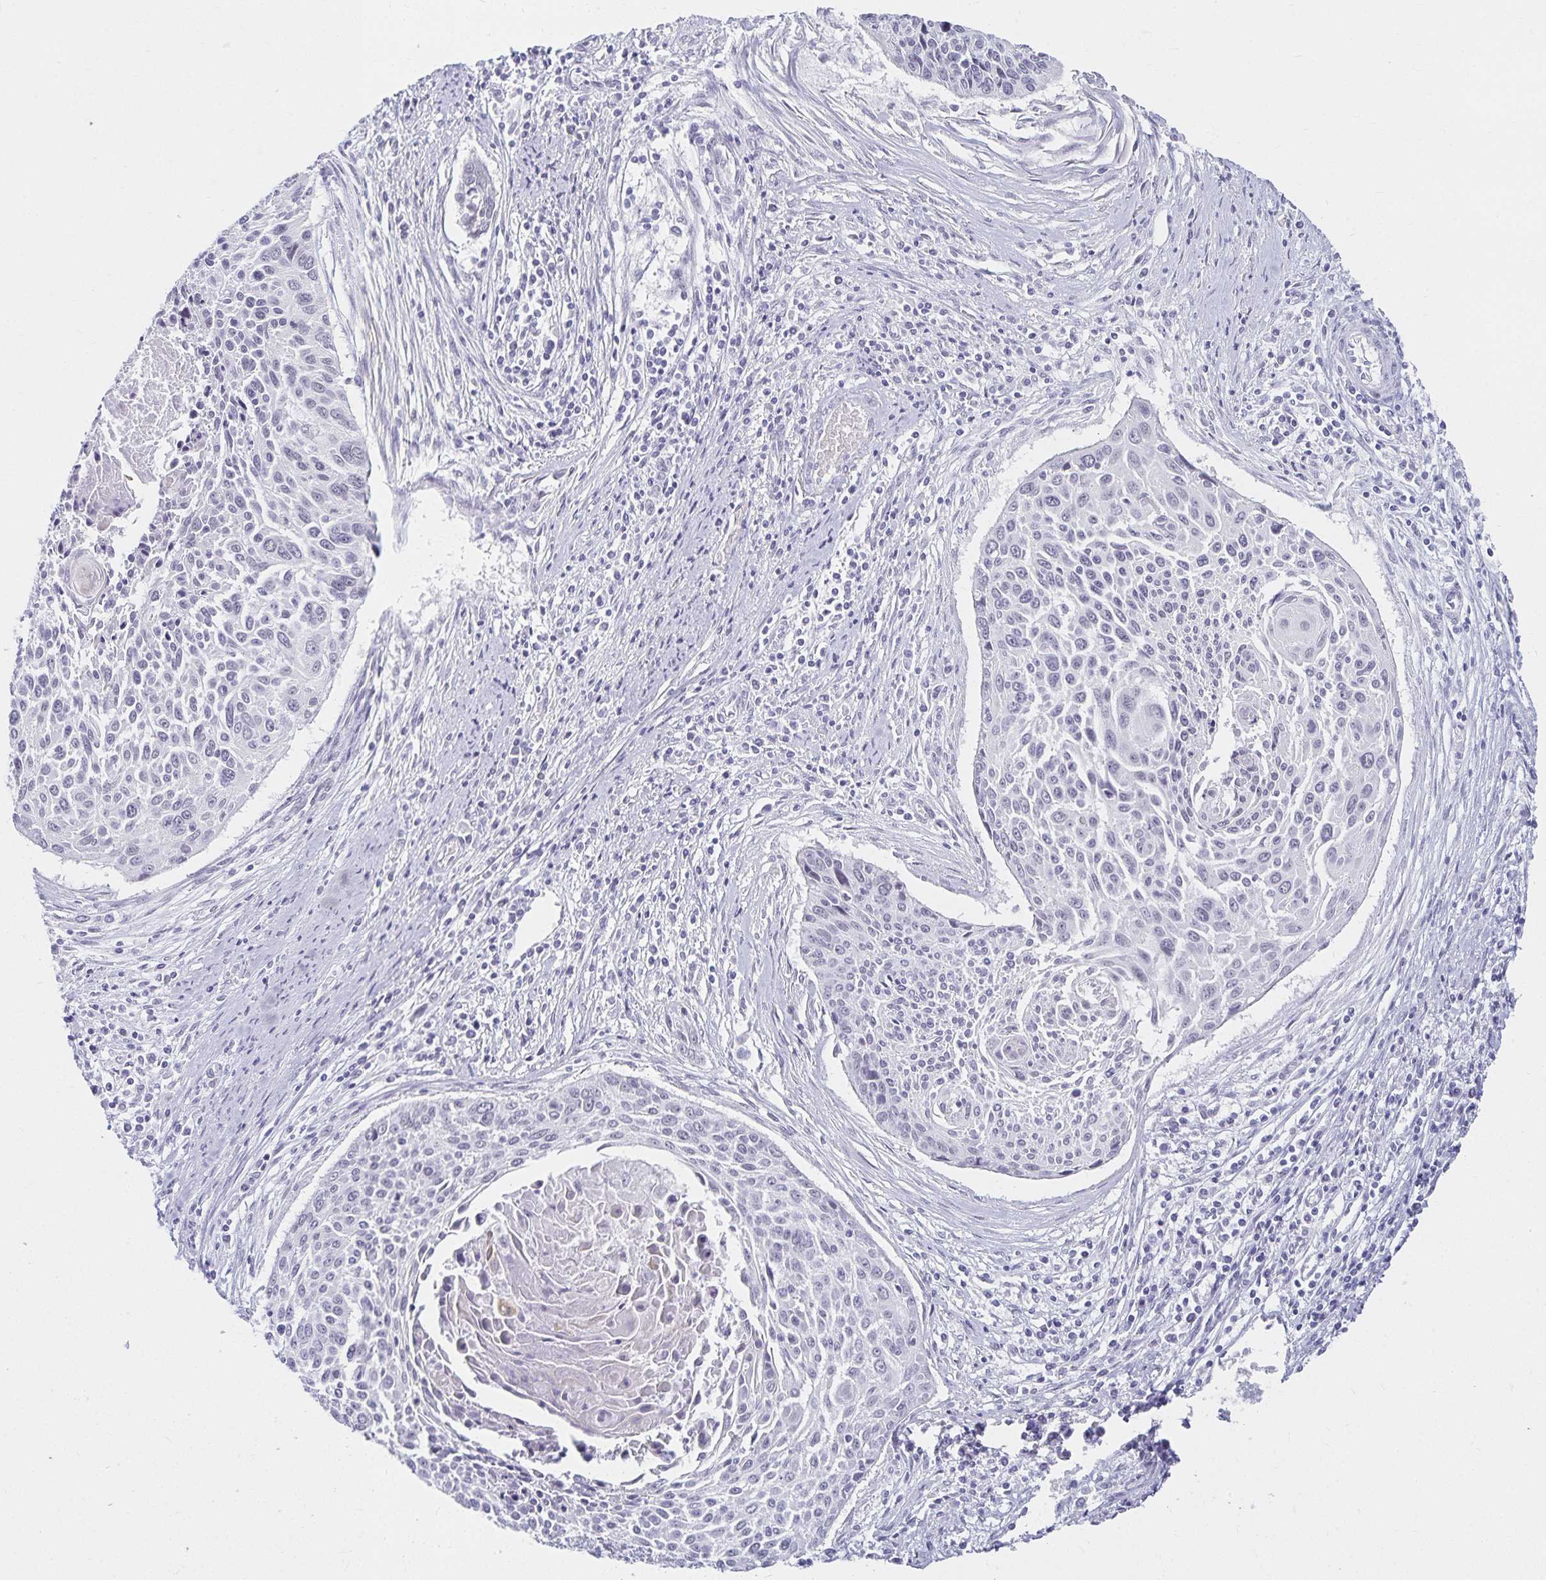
{"staining": {"intensity": "negative", "quantity": "none", "location": "none"}, "tissue": "cervical cancer", "cell_type": "Tumor cells", "image_type": "cancer", "snomed": [{"axis": "morphology", "description": "Squamous cell carcinoma, NOS"}, {"axis": "topography", "description": "Cervix"}], "caption": "The histopathology image displays no staining of tumor cells in cervical cancer (squamous cell carcinoma). (DAB (3,3'-diaminobenzidine) IHC visualized using brightfield microscopy, high magnification).", "gene": "C20orf85", "patient": {"sex": "female", "age": 55}}